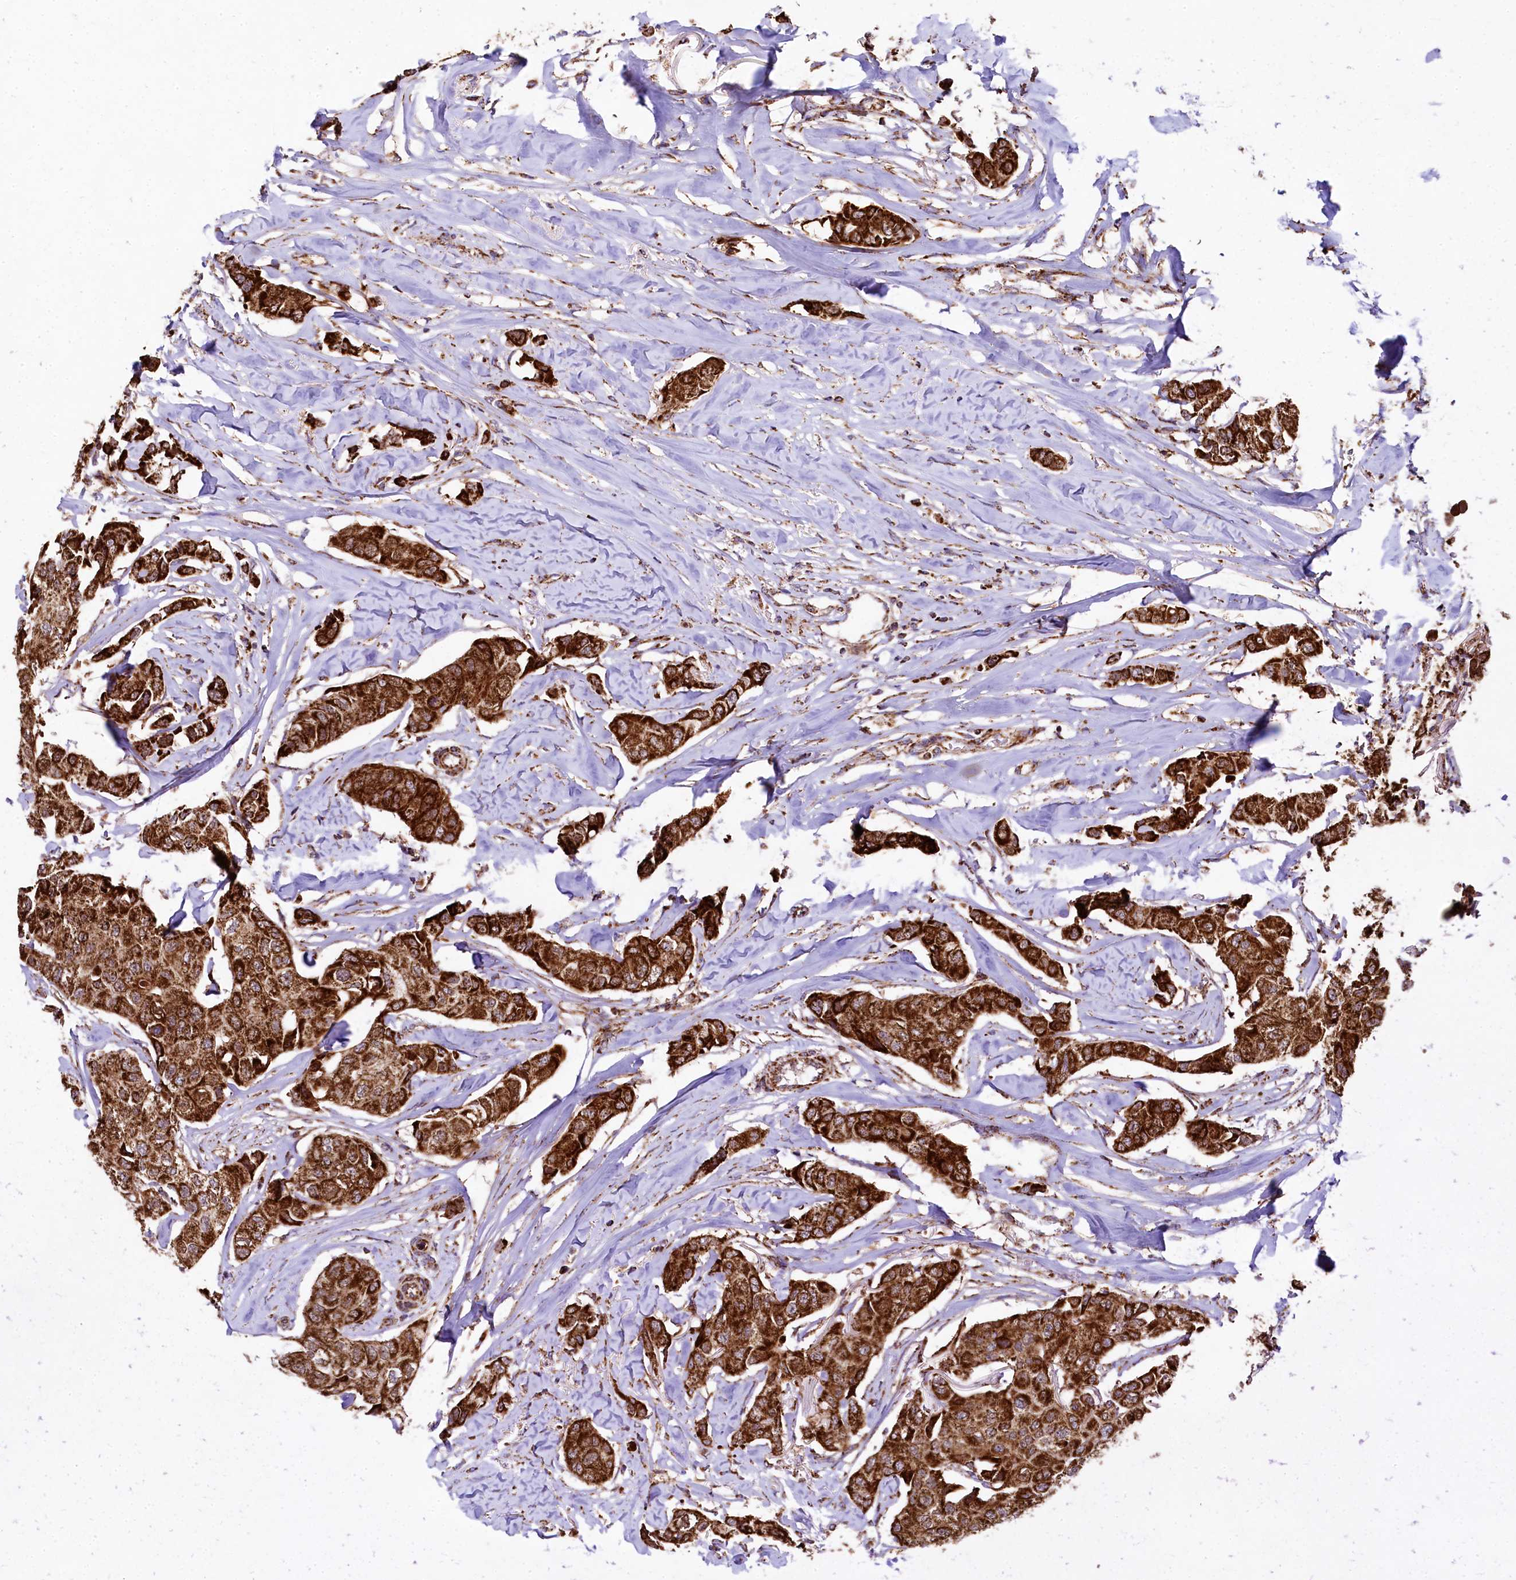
{"staining": {"intensity": "strong", "quantity": ">75%", "location": "cytoplasmic/membranous"}, "tissue": "breast cancer", "cell_type": "Tumor cells", "image_type": "cancer", "snomed": [{"axis": "morphology", "description": "Duct carcinoma"}, {"axis": "topography", "description": "Breast"}], "caption": "Immunohistochemical staining of human breast cancer (invasive ductal carcinoma) shows high levels of strong cytoplasmic/membranous positivity in approximately >75% of tumor cells.", "gene": "CLYBL", "patient": {"sex": "female", "age": 80}}